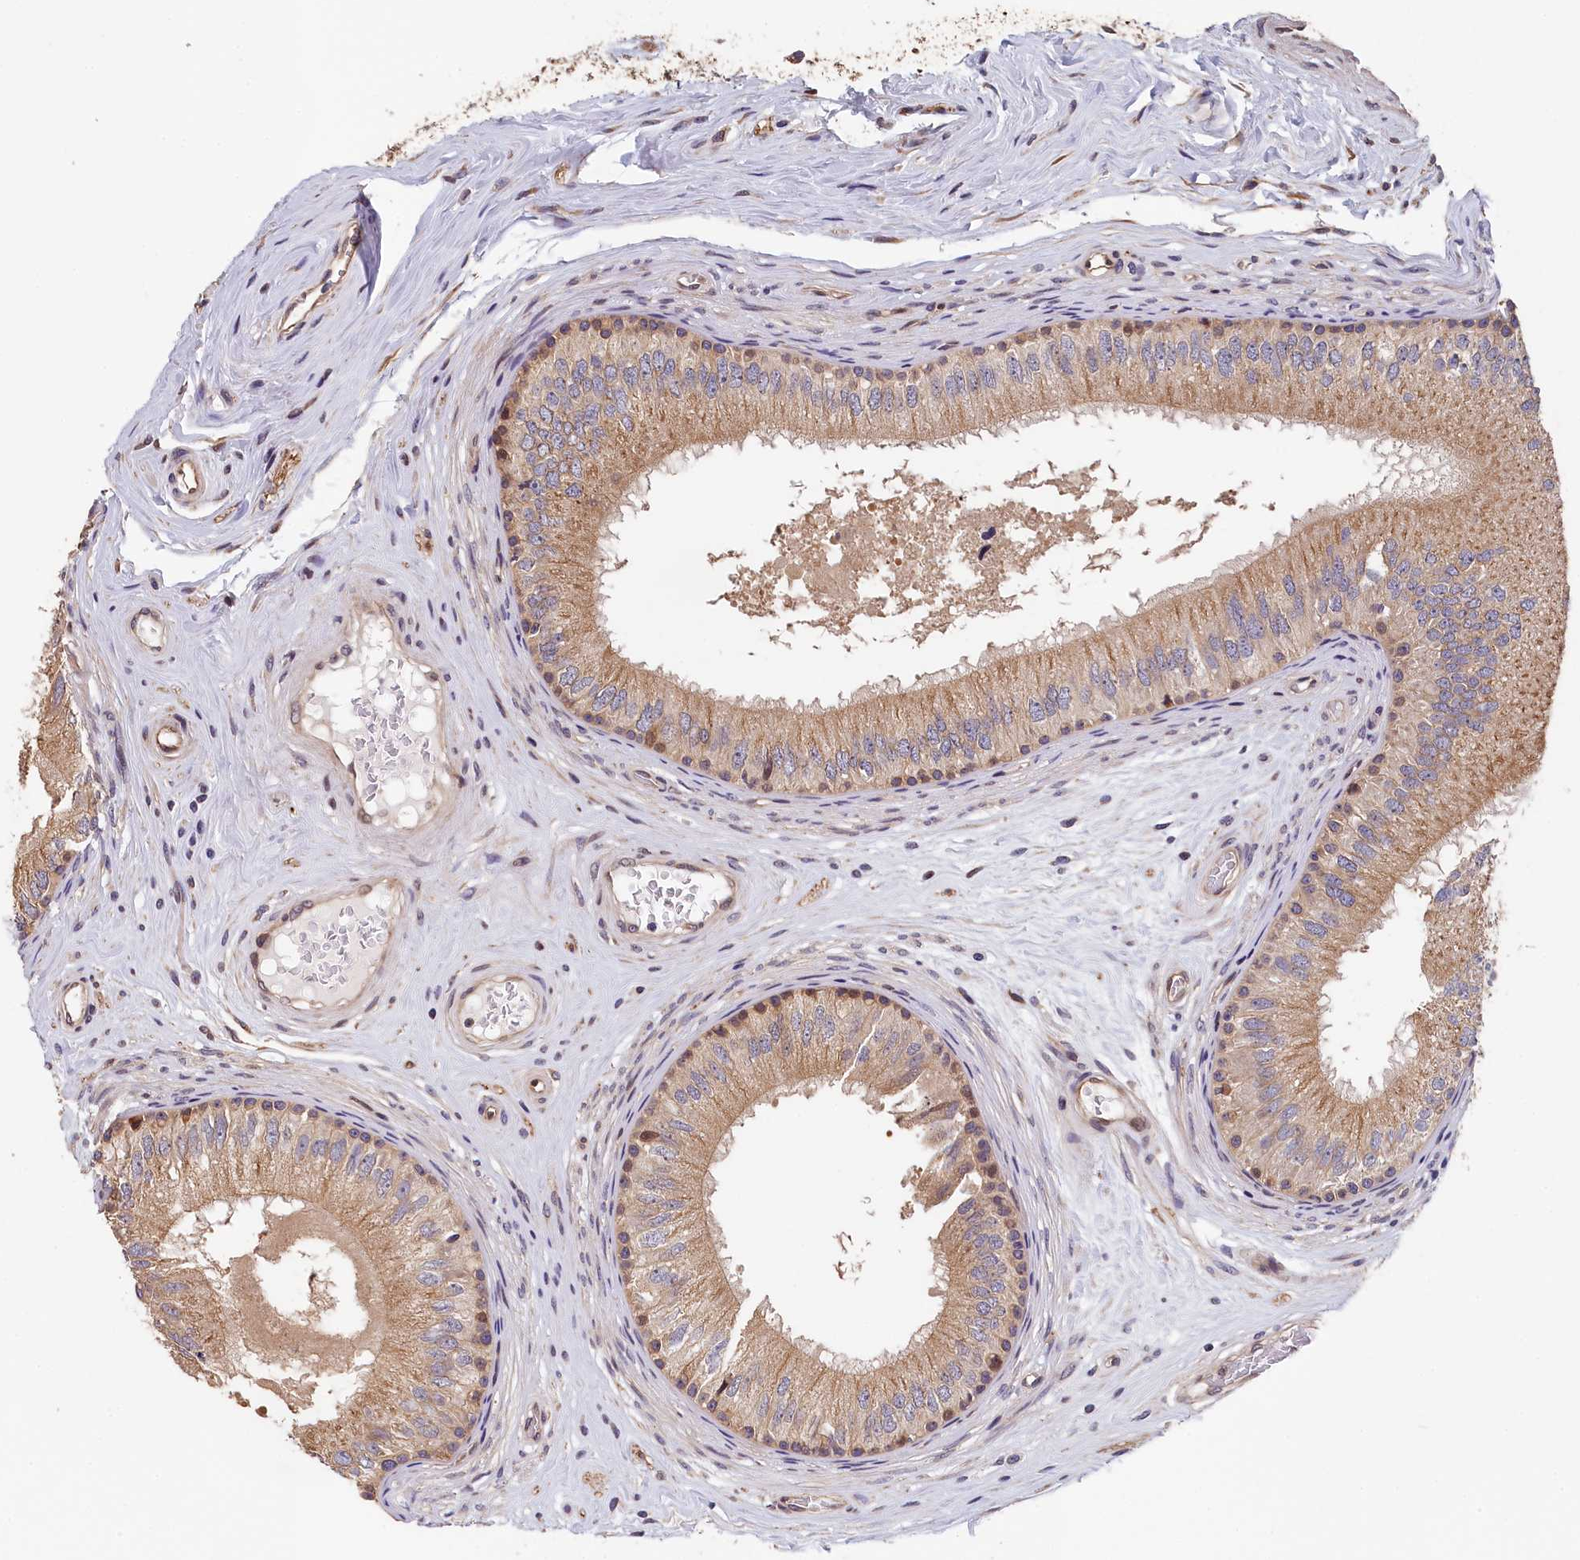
{"staining": {"intensity": "moderate", "quantity": ">75%", "location": "cytoplasmic/membranous"}, "tissue": "epididymis", "cell_type": "Glandular cells", "image_type": "normal", "snomed": [{"axis": "morphology", "description": "Normal tissue, NOS"}, {"axis": "topography", "description": "Epididymis"}], "caption": "A histopathology image of human epididymis stained for a protein reveals moderate cytoplasmic/membranous brown staining in glandular cells.", "gene": "TMEM116", "patient": {"sex": "male", "age": 33}}